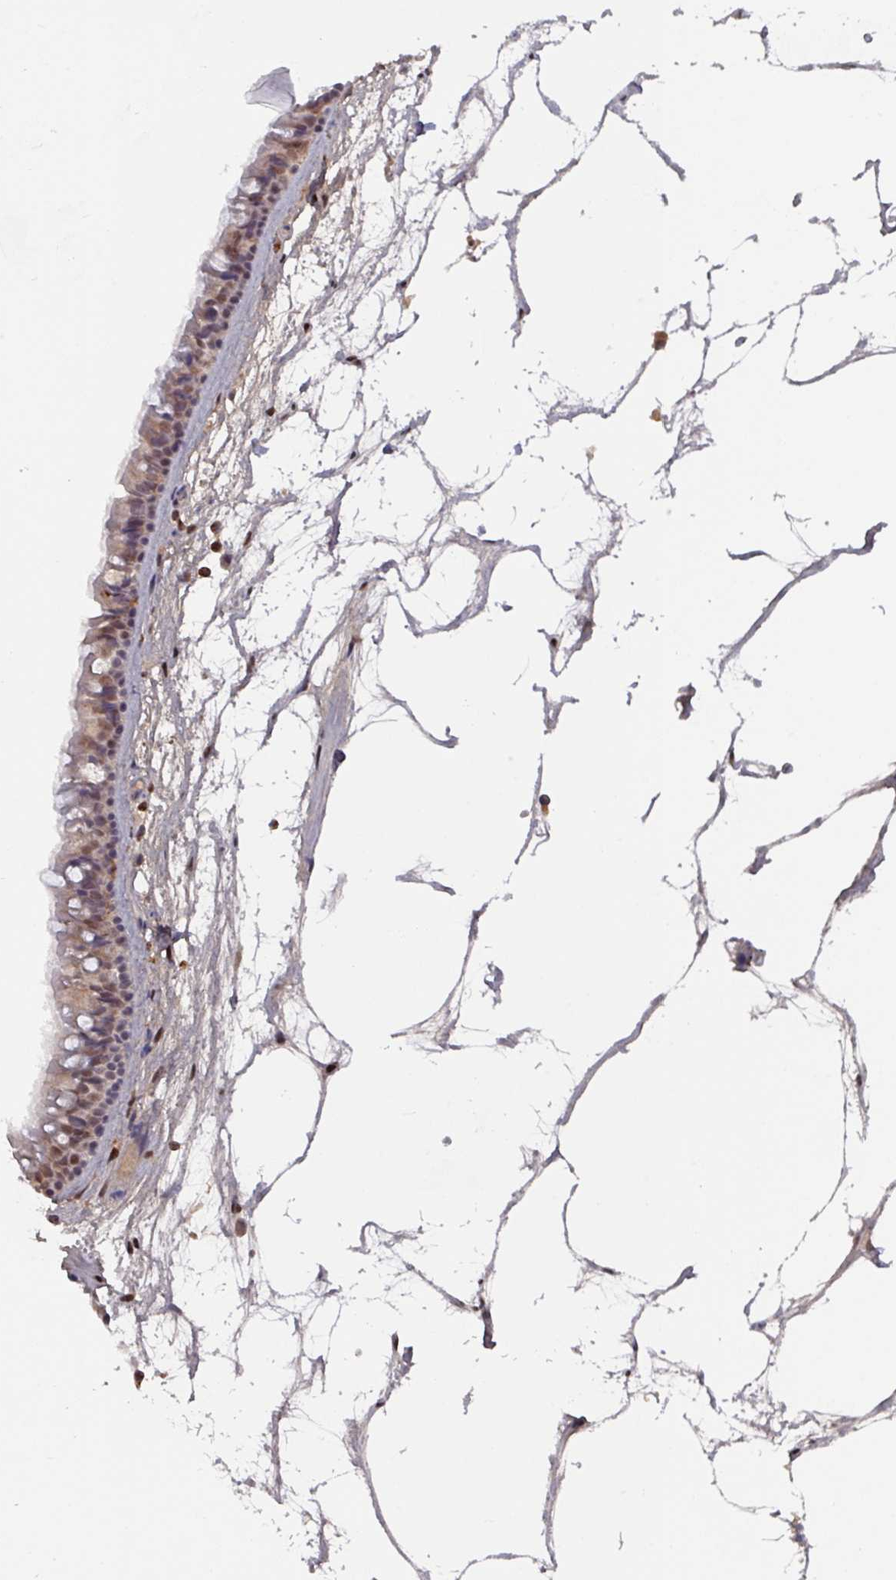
{"staining": {"intensity": "weak", "quantity": ">75%", "location": "cytoplasmic/membranous"}, "tissue": "nasopharynx", "cell_type": "Respiratory epithelial cells", "image_type": "normal", "snomed": [{"axis": "morphology", "description": "Normal tissue, NOS"}, {"axis": "topography", "description": "Nasopharynx"}], "caption": "Immunohistochemistry (IHC) histopathology image of normal human nasopharynx stained for a protein (brown), which displays low levels of weak cytoplasmic/membranous positivity in approximately >75% of respiratory epithelial cells.", "gene": "PRRX1", "patient": {"sex": "male", "age": 64}}